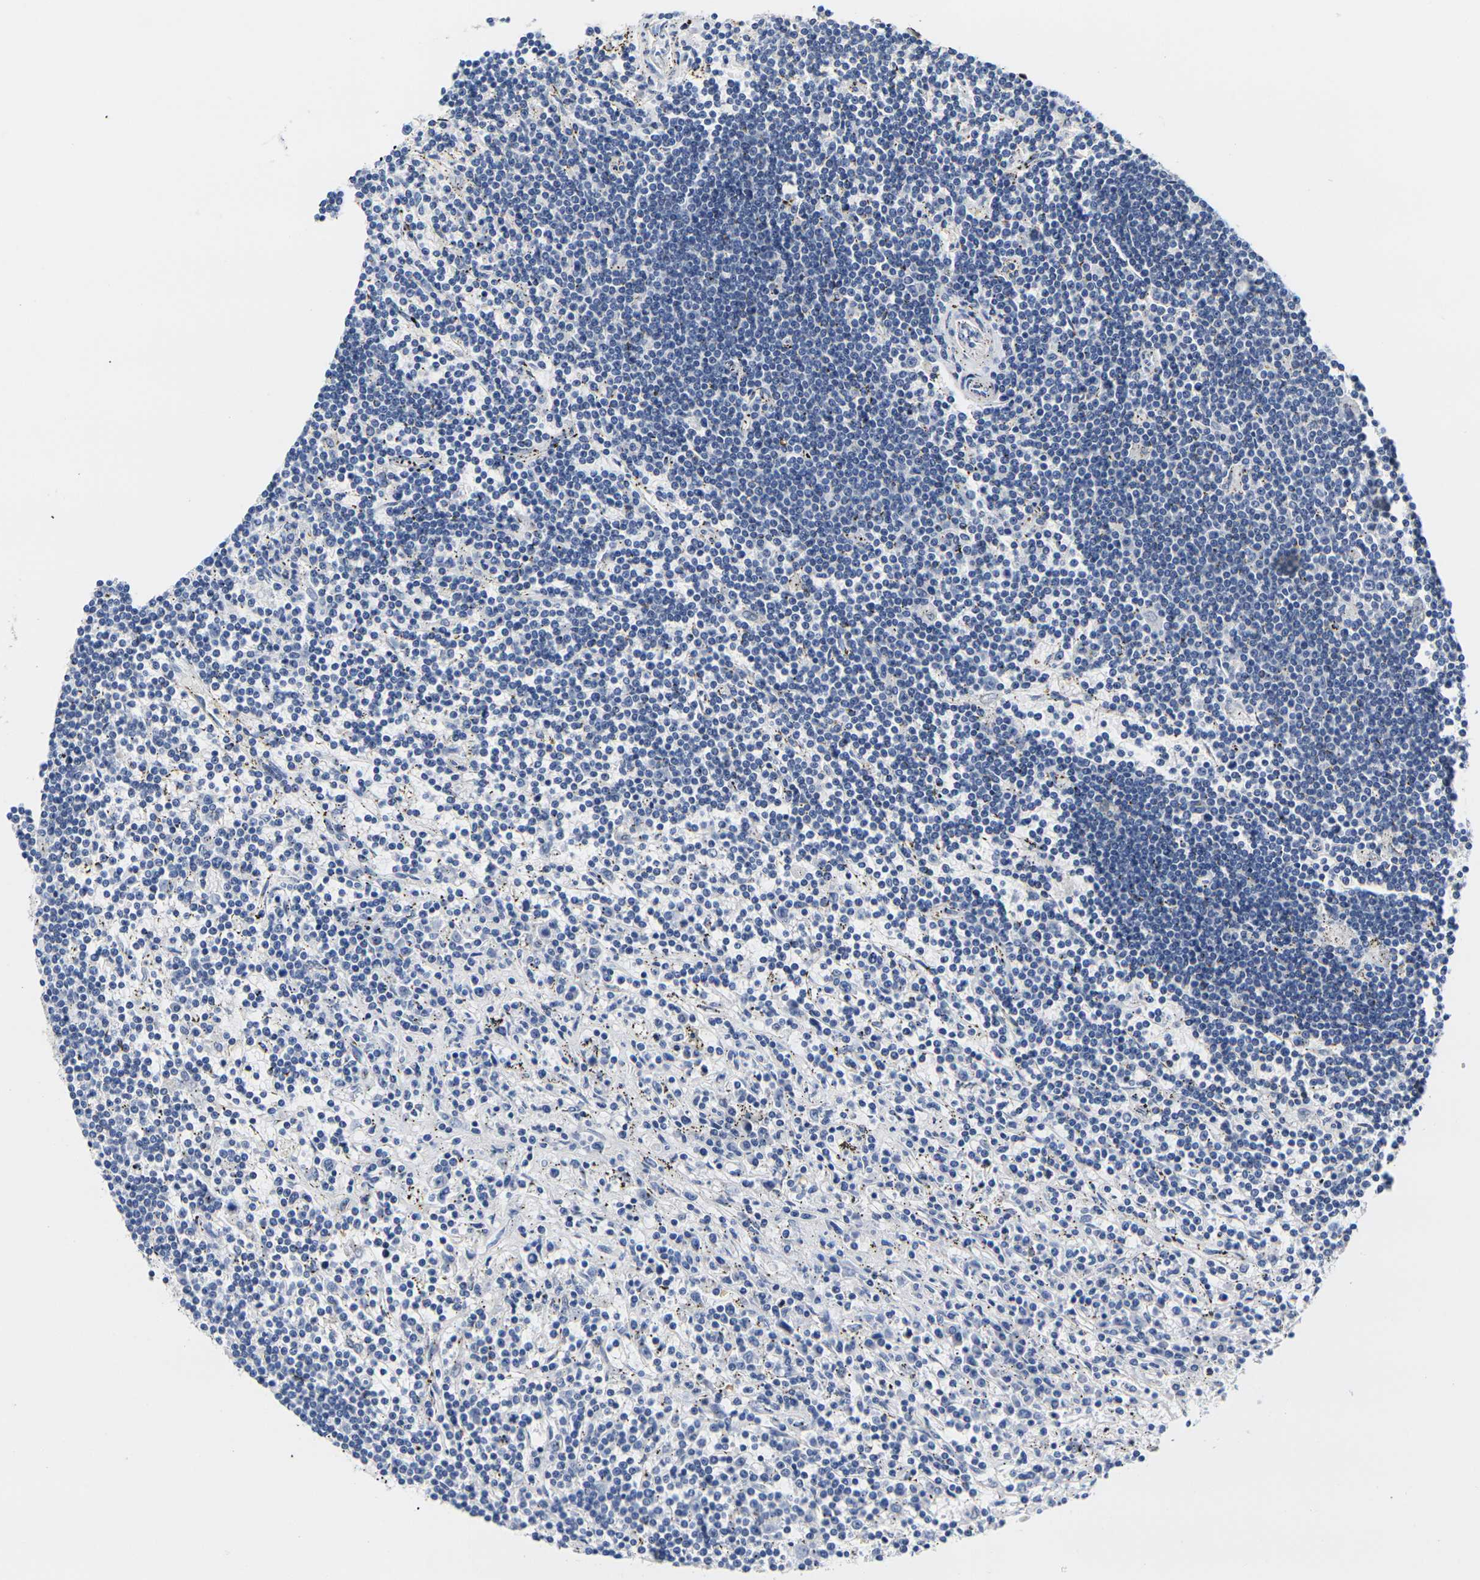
{"staining": {"intensity": "negative", "quantity": "none", "location": "none"}, "tissue": "lymphoma", "cell_type": "Tumor cells", "image_type": "cancer", "snomed": [{"axis": "morphology", "description": "Malignant lymphoma, non-Hodgkin's type, Low grade"}, {"axis": "topography", "description": "Spleen"}], "caption": "This is an immunohistochemistry micrograph of lymphoma. There is no staining in tumor cells.", "gene": "NOCT", "patient": {"sex": "male", "age": 76}}